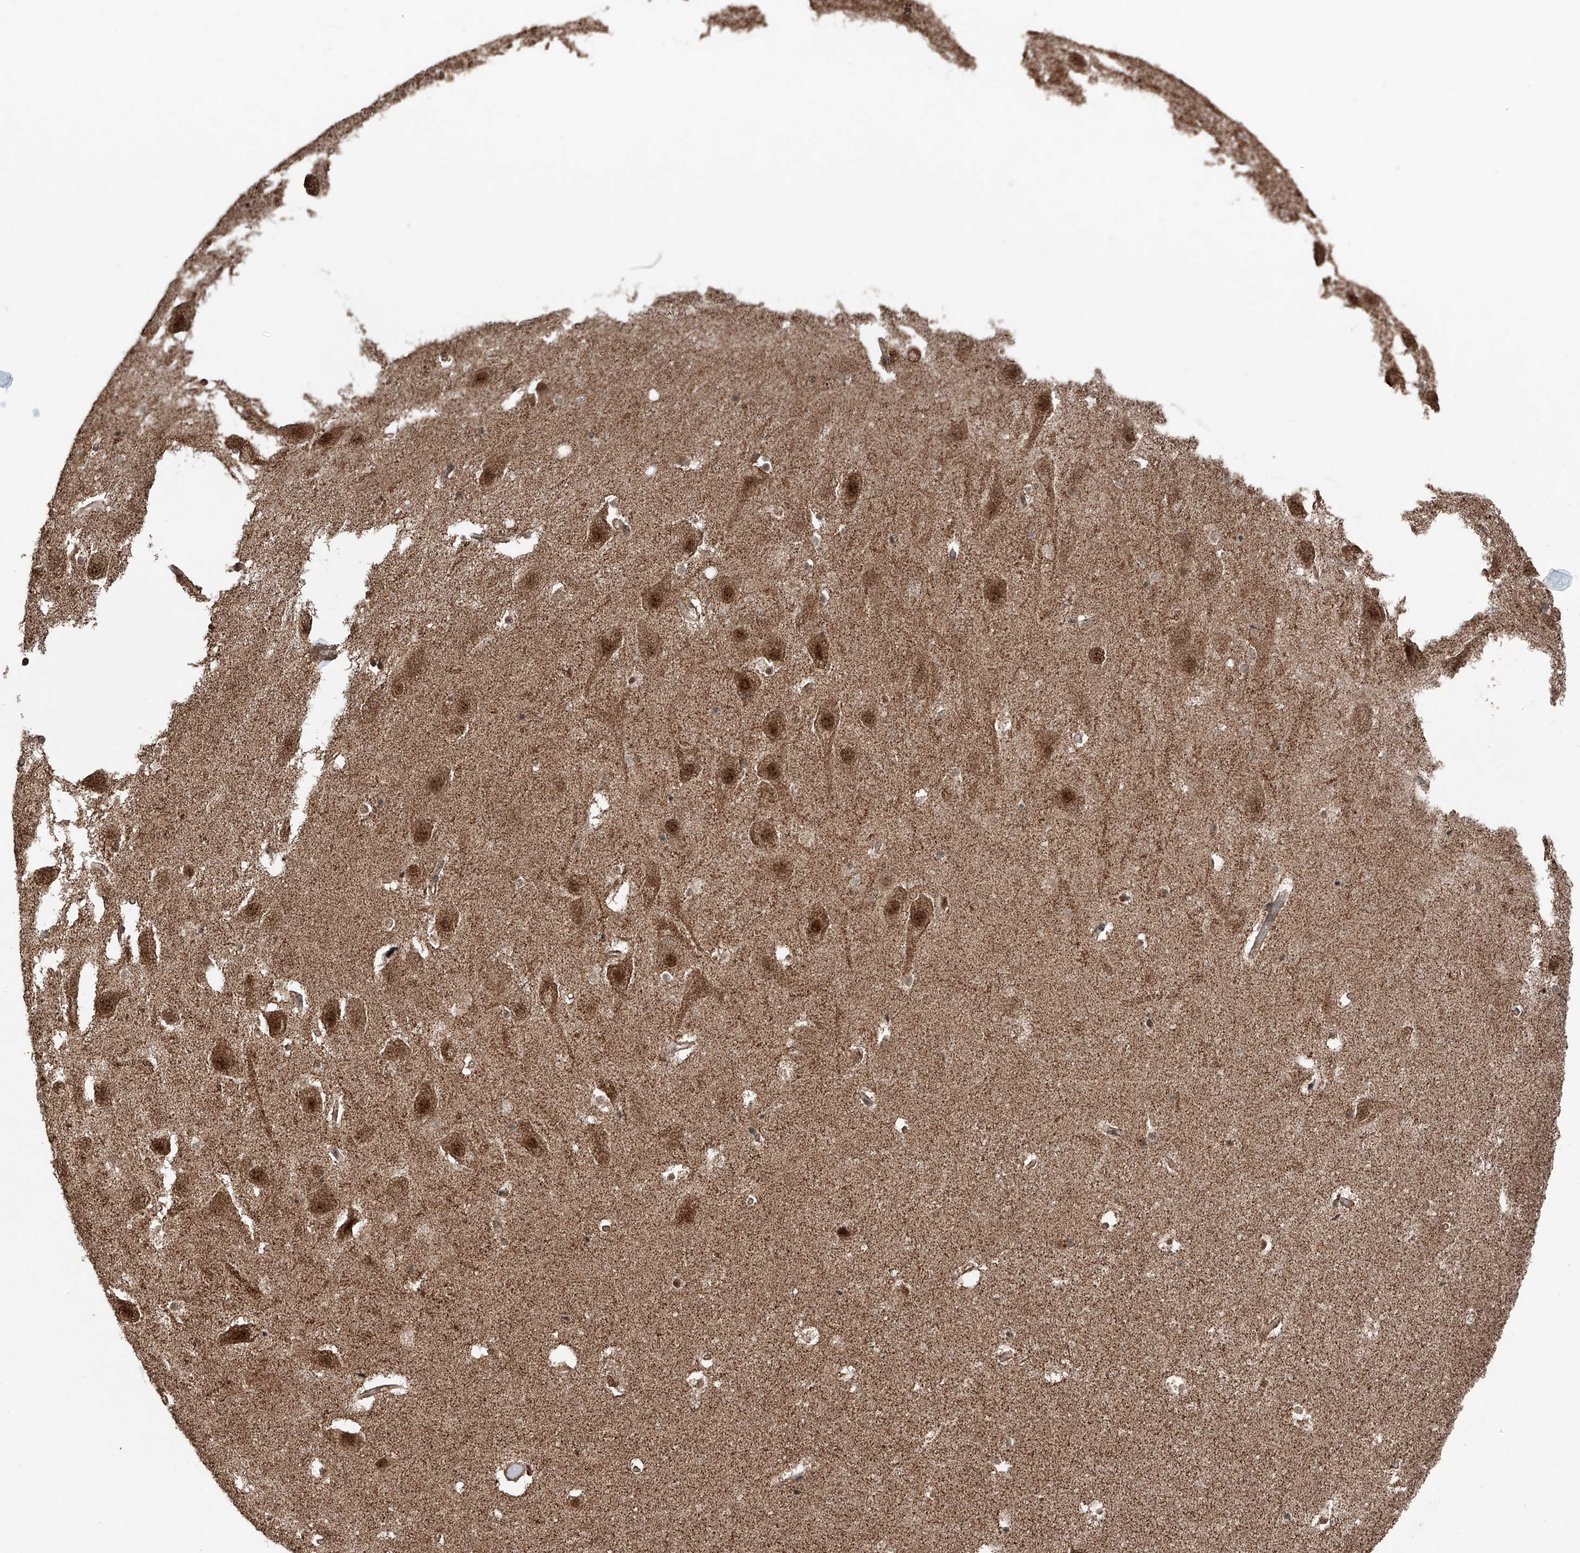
{"staining": {"intensity": "moderate", "quantity": ">75%", "location": "cytoplasmic/membranous,nuclear"}, "tissue": "hippocampus", "cell_type": "Glial cells", "image_type": "normal", "snomed": [{"axis": "morphology", "description": "Normal tissue, NOS"}, {"axis": "topography", "description": "Hippocampus"}], "caption": "Immunohistochemistry (IHC) of unremarkable hippocampus displays medium levels of moderate cytoplasmic/membranous,nuclear positivity in about >75% of glial cells.", "gene": "ZNF445", "patient": {"sex": "female", "age": 52}}